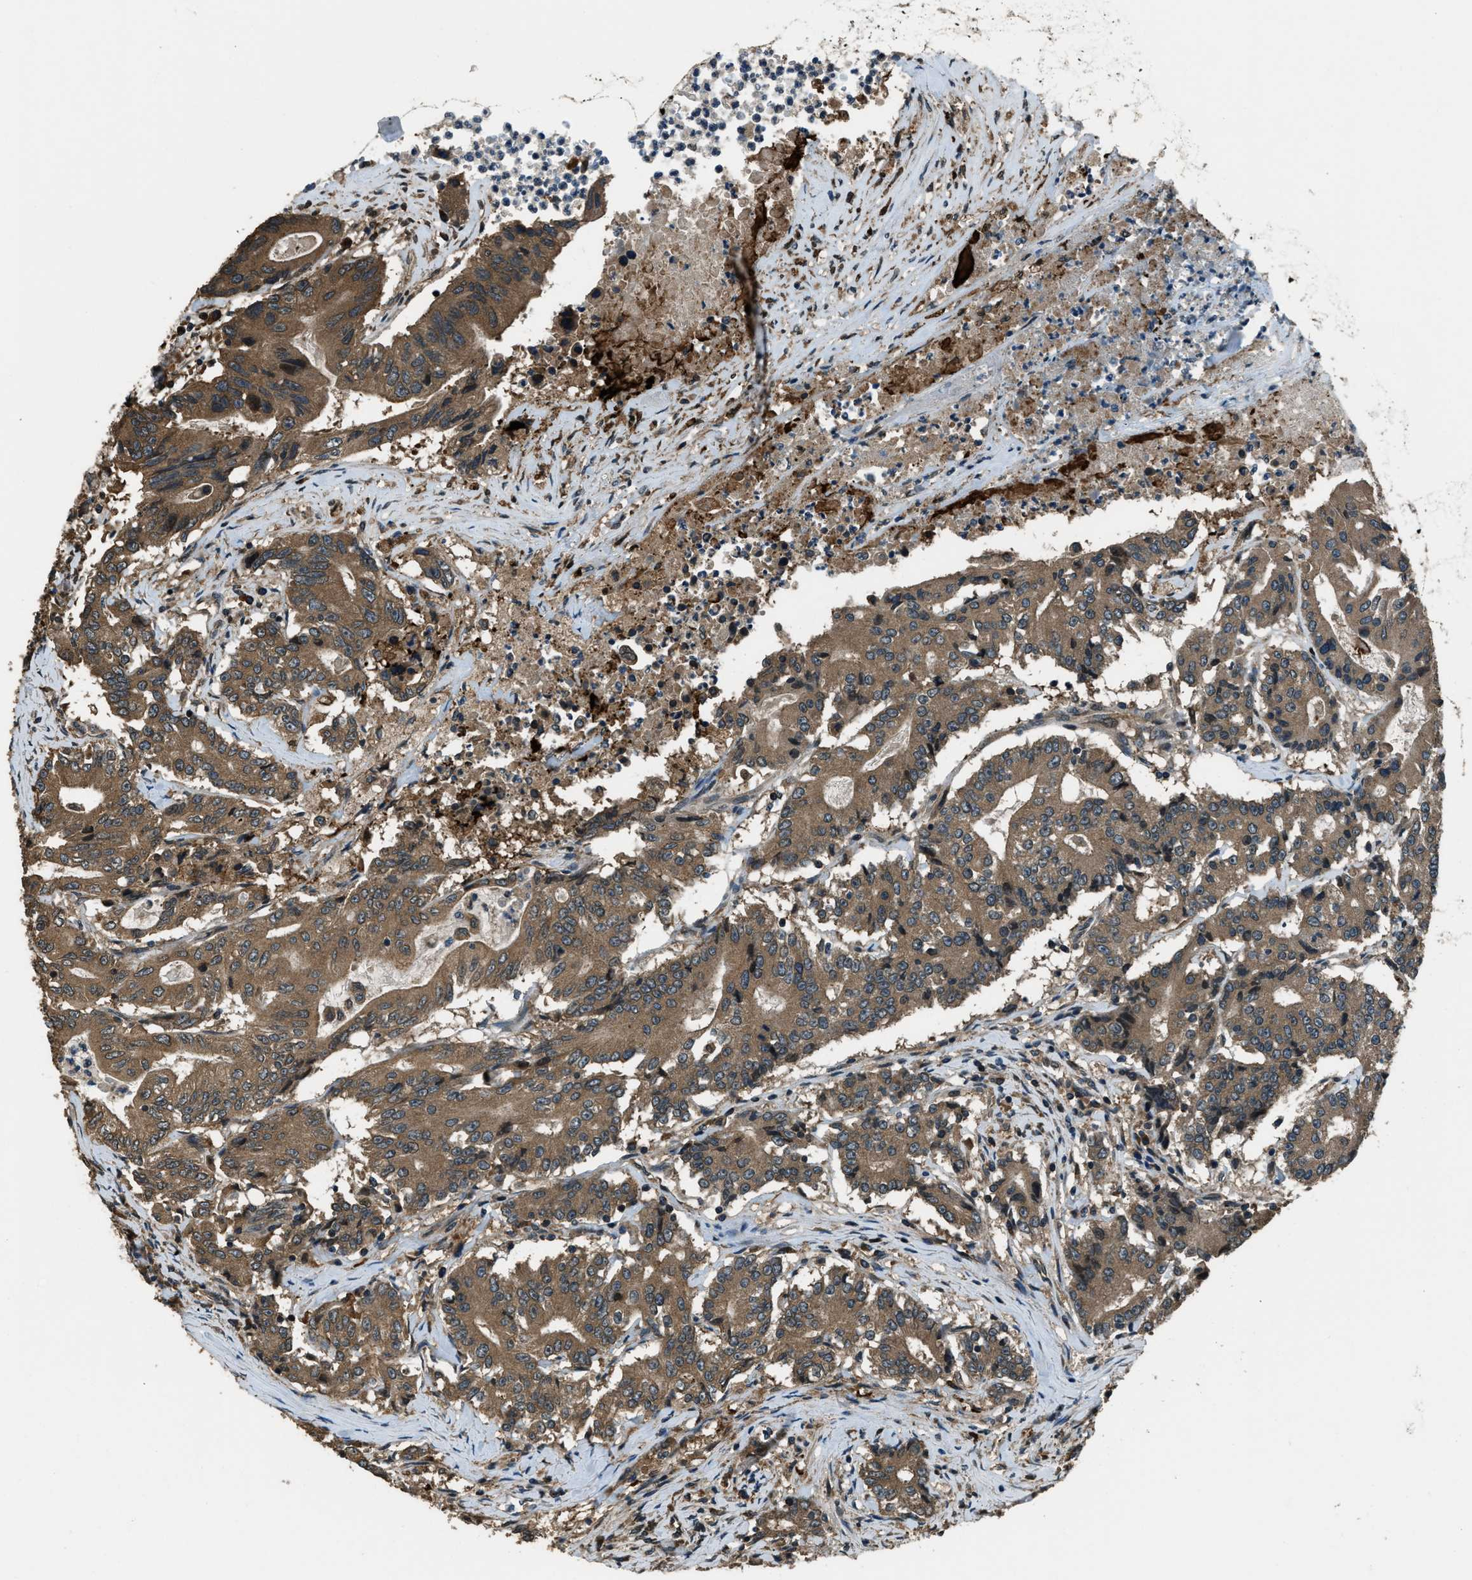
{"staining": {"intensity": "moderate", "quantity": ">75%", "location": "cytoplasmic/membranous"}, "tissue": "colorectal cancer", "cell_type": "Tumor cells", "image_type": "cancer", "snomed": [{"axis": "morphology", "description": "Adenocarcinoma, NOS"}, {"axis": "topography", "description": "Colon"}], "caption": "Immunohistochemistry (IHC) photomicrograph of human colorectal cancer stained for a protein (brown), which reveals medium levels of moderate cytoplasmic/membranous positivity in approximately >75% of tumor cells.", "gene": "TRIM4", "patient": {"sex": "female", "age": 77}}